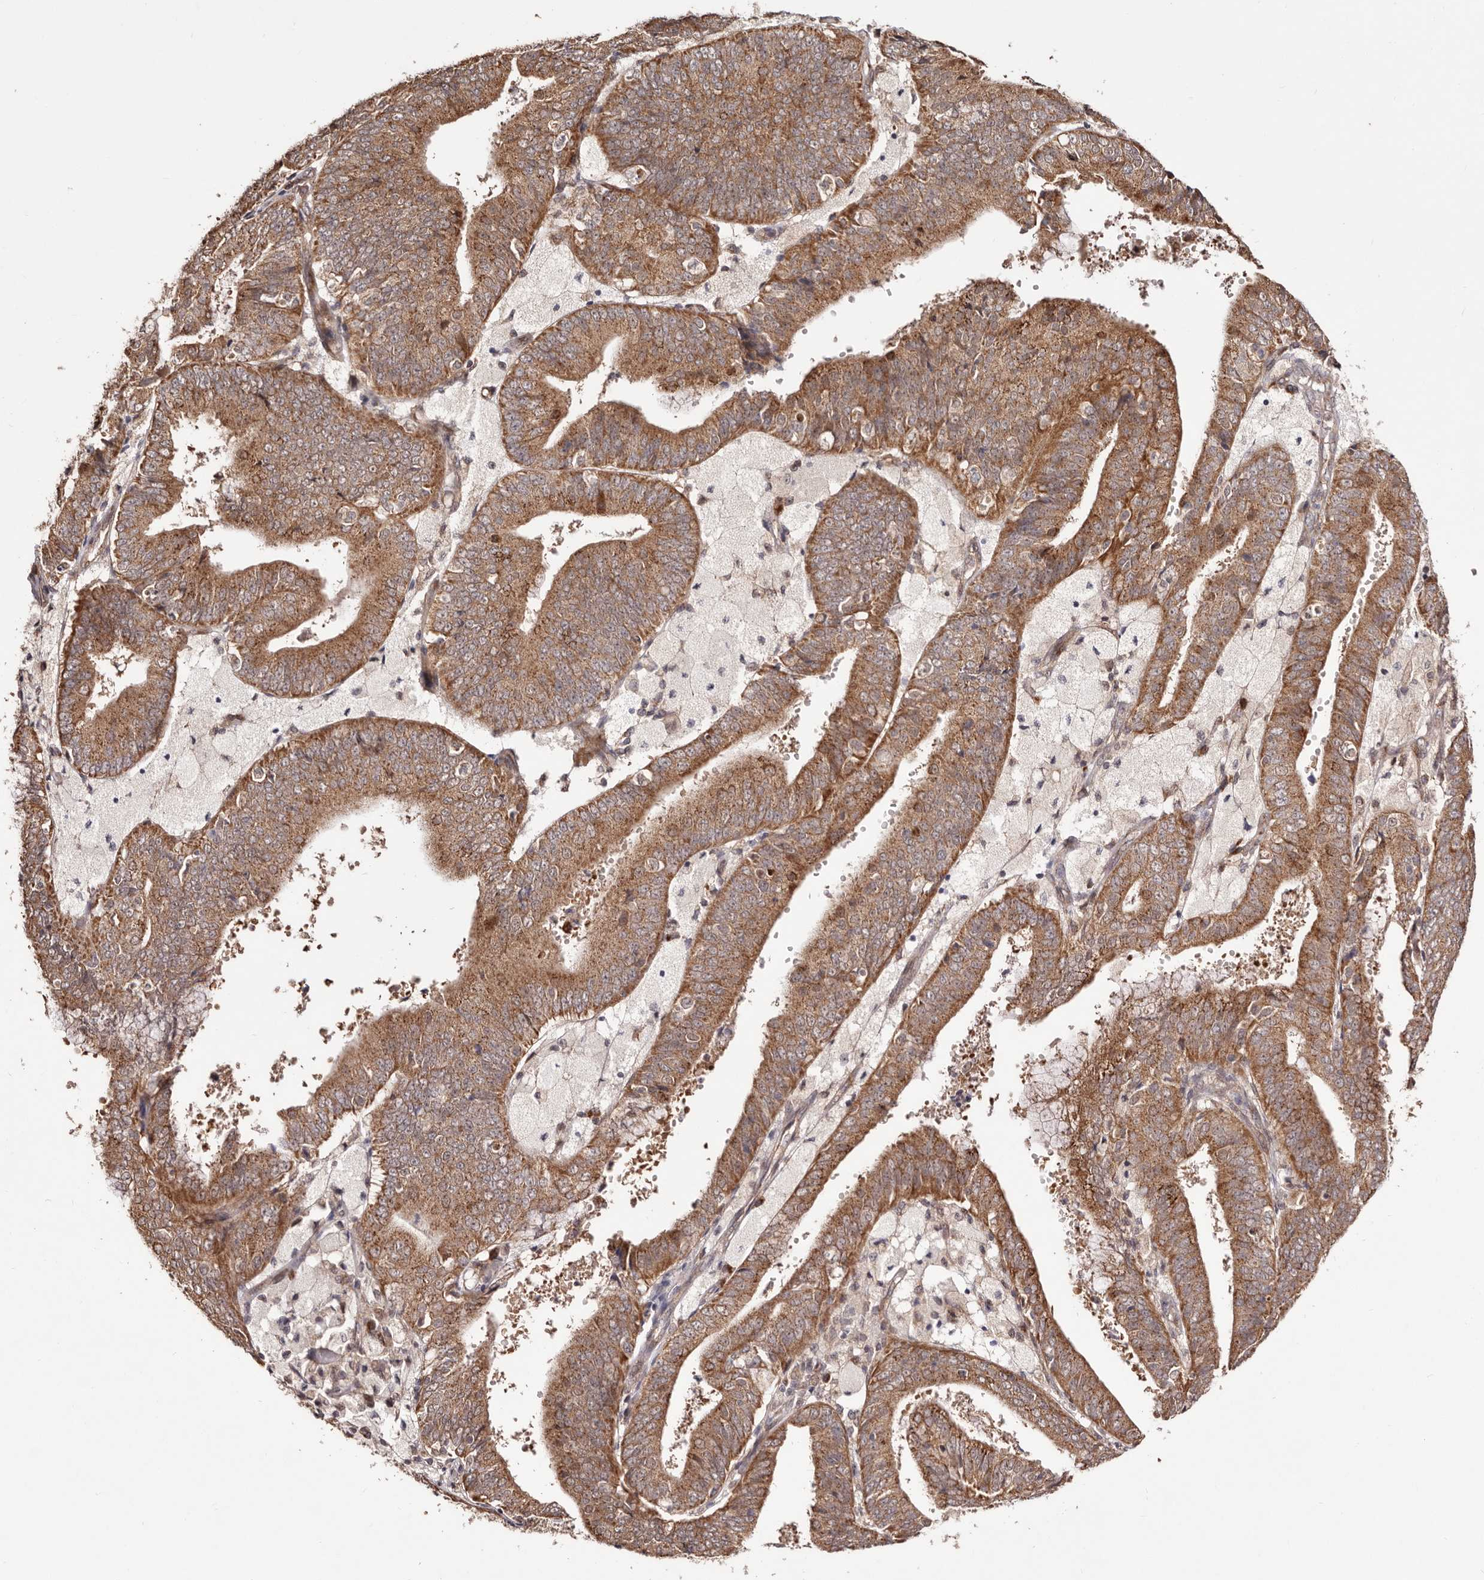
{"staining": {"intensity": "moderate", "quantity": ">75%", "location": "cytoplasmic/membranous"}, "tissue": "endometrial cancer", "cell_type": "Tumor cells", "image_type": "cancer", "snomed": [{"axis": "morphology", "description": "Adenocarcinoma, NOS"}, {"axis": "topography", "description": "Endometrium"}], "caption": "Adenocarcinoma (endometrial) stained with a brown dye reveals moderate cytoplasmic/membranous positive staining in about >75% of tumor cells.", "gene": "EGR3", "patient": {"sex": "female", "age": 63}}